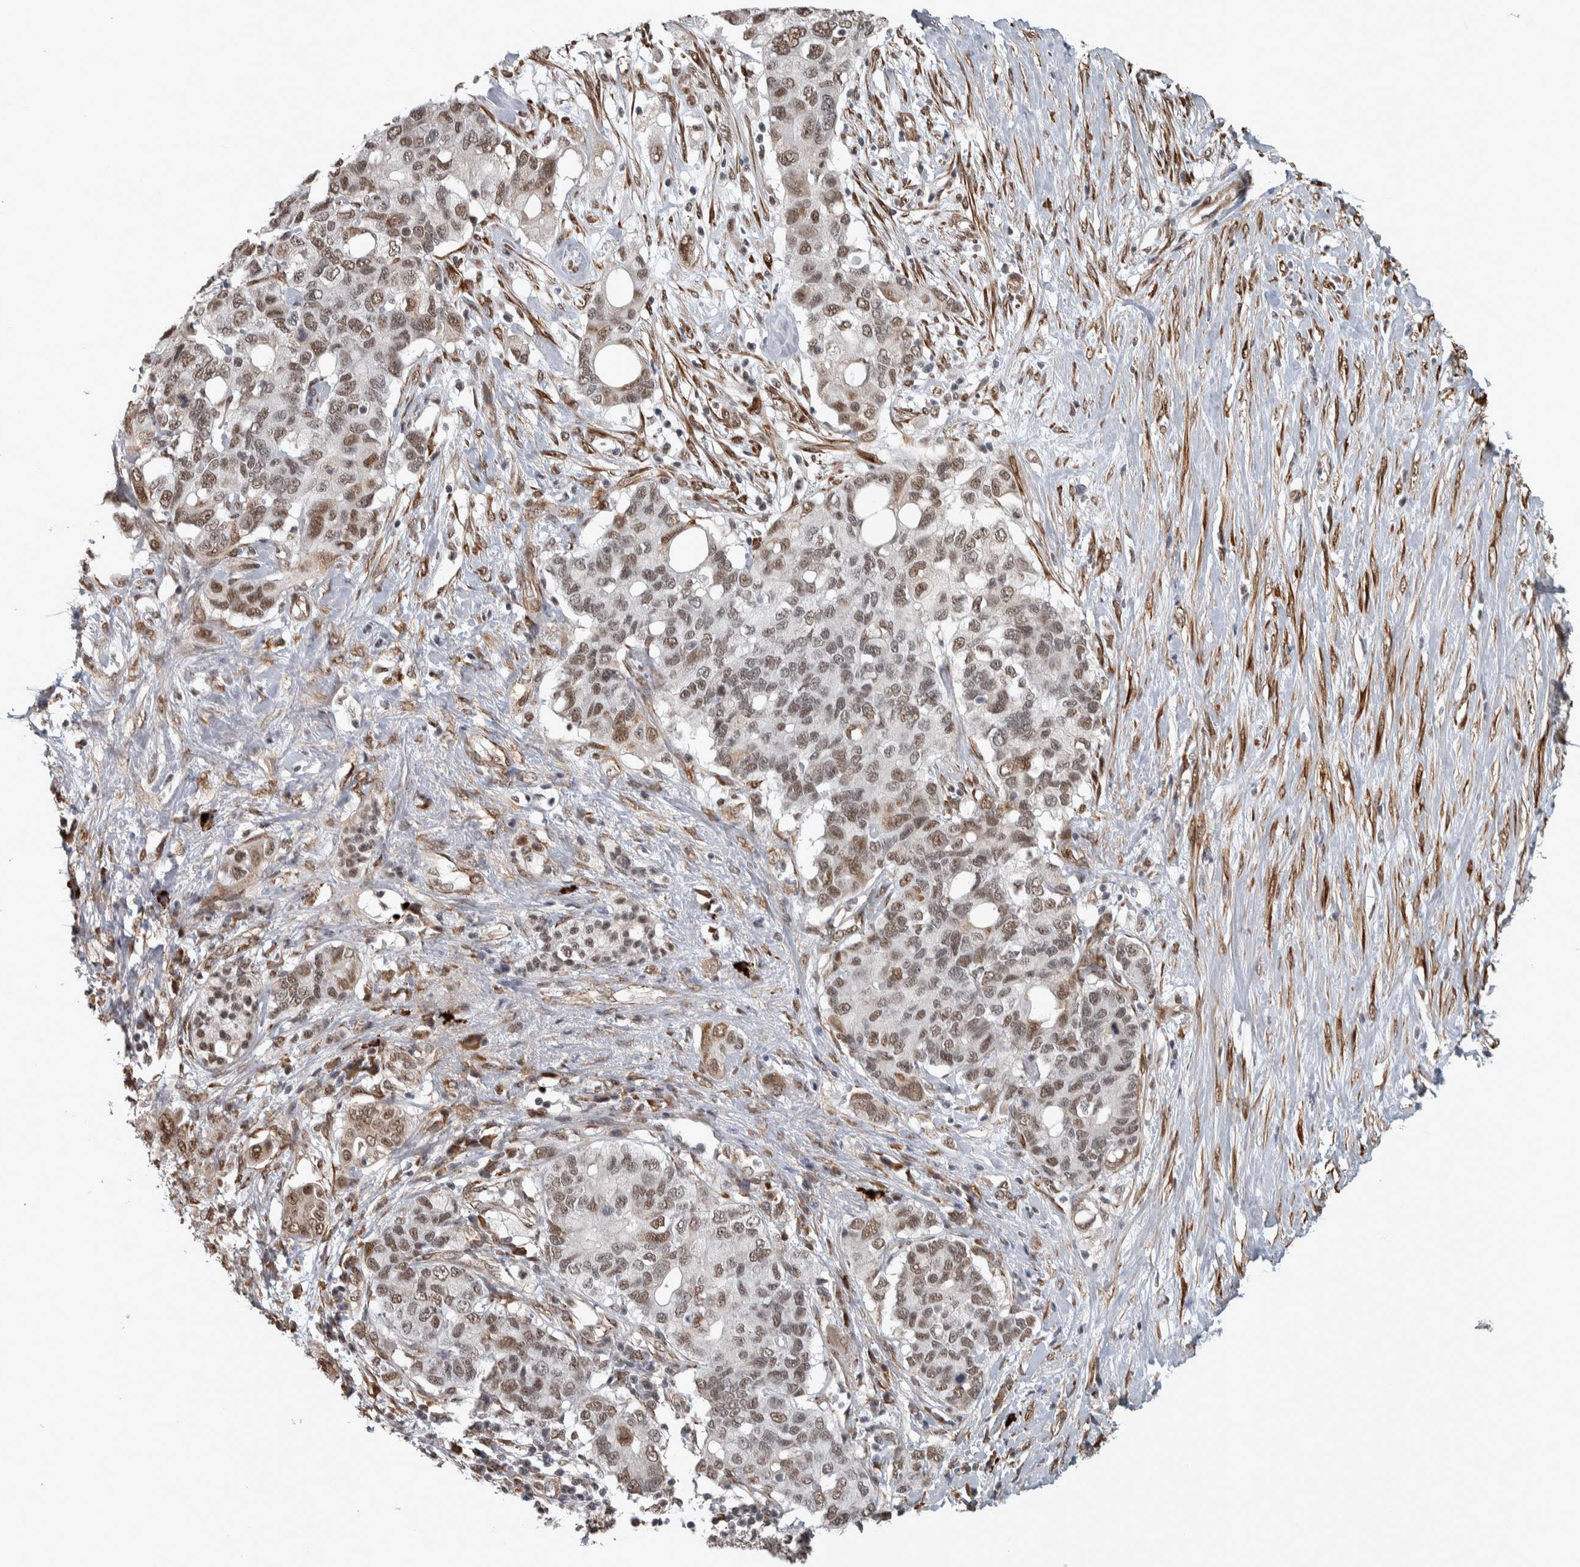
{"staining": {"intensity": "moderate", "quantity": ">75%", "location": "nuclear"}, "tissue": "pancreatic cancer", "cell_type": "Tumor cells", "image_type": "cancer", "snomed": [{"axis": "morphology", "description": "Adenocarcinoma, NOS"}, {"axis": "topography", "description": "Pancreas"}], "caption": "This image demonstrates immunohistochemistry (IHC) staining of human adenocarcinoma (pancreatic), with medium moderate nuclear positivity in approximately >75% of tumor cells.", "gene": "DDX42", "patient": {"sex": "female", "age": 56}}